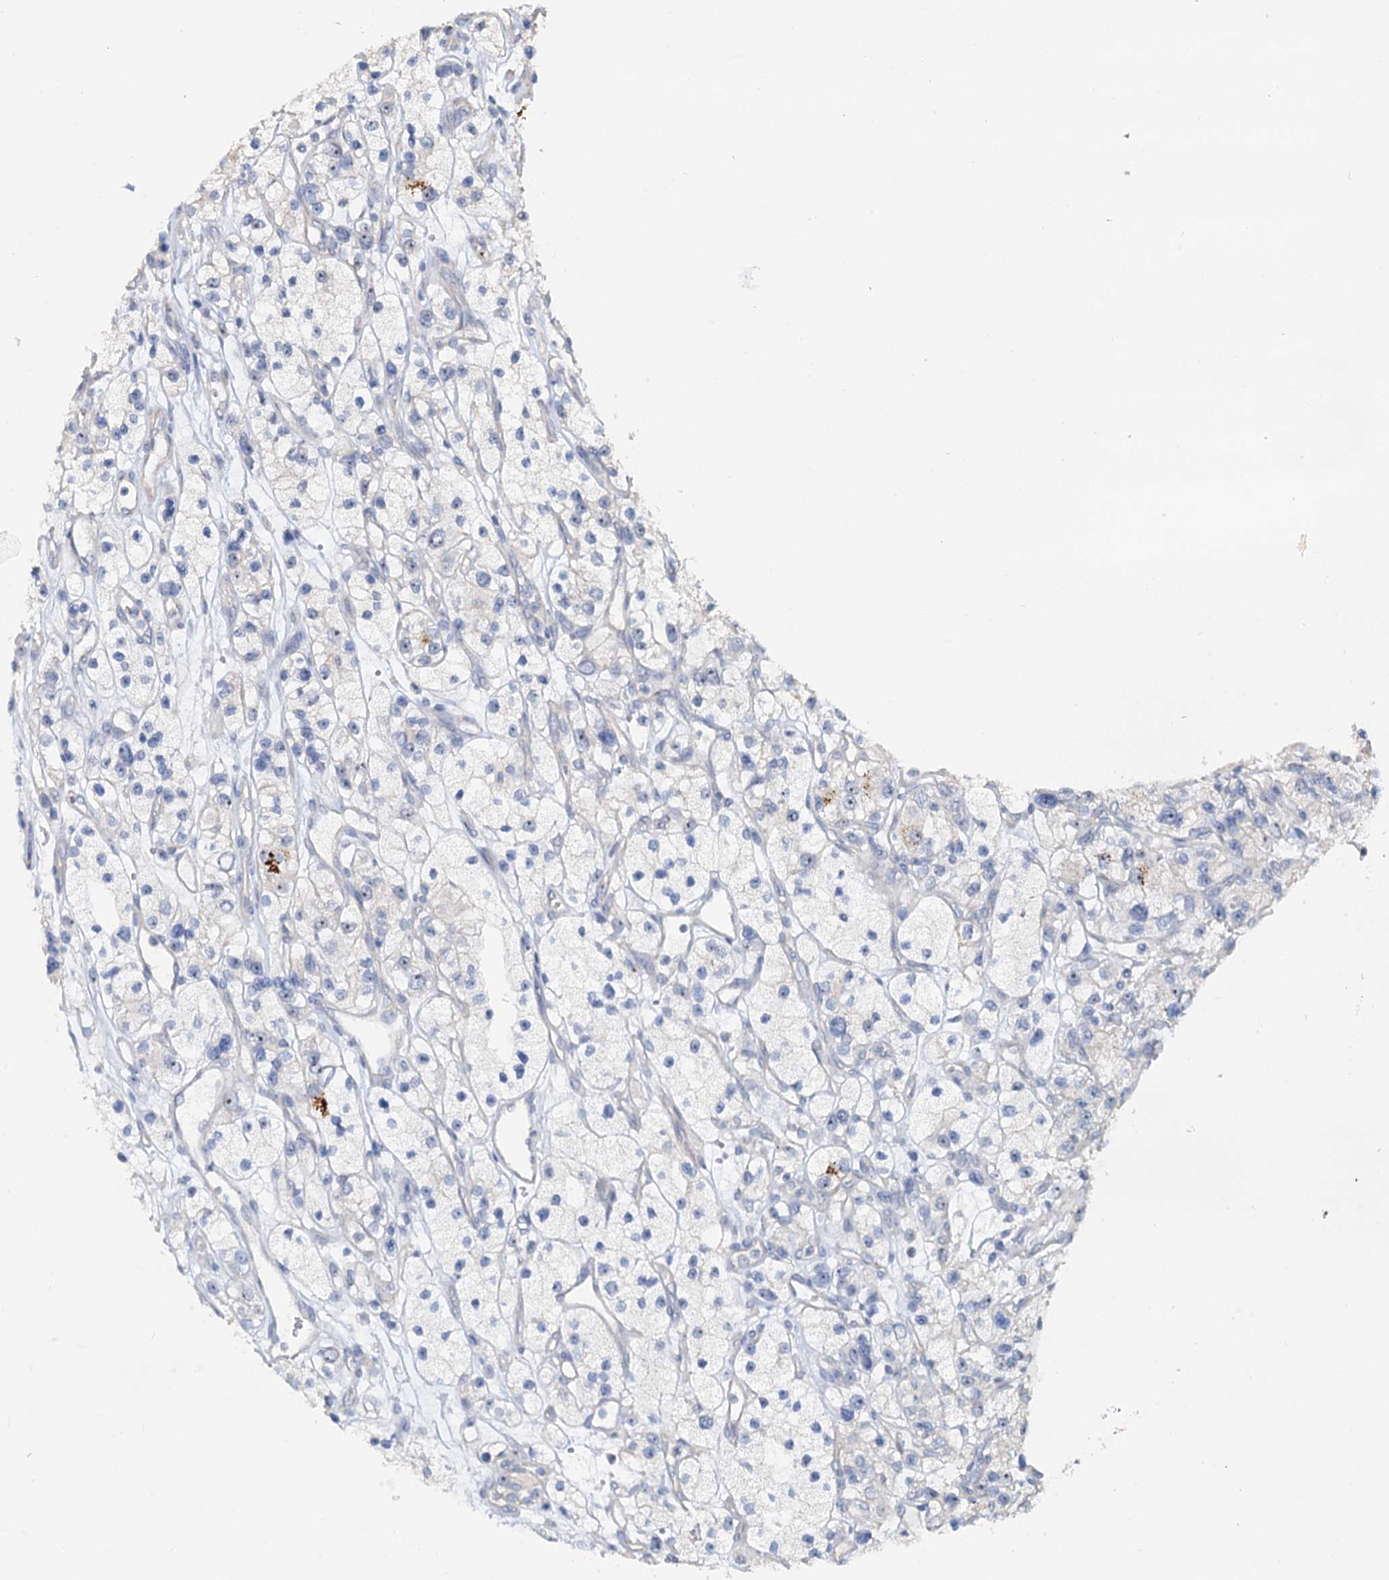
{"staining": {"intensity": "negative", "quantity": "none", "location": "none"}, "tissue": "renal cancer", "cell_type": "Tumor cells", "image_type": "cancer", "snomed": [{"axis": "morphology", "description": "Adenocarcinoma, NOS"}, {"axis": "topography", "description": "Kidney"}], "caption": "Immunohistochemical staining of renal adenocarcinoma exhibits no significant positivity in tumor cells.", "gene": "C2CD3", "patient": {"sex": "female", "age": 57}}